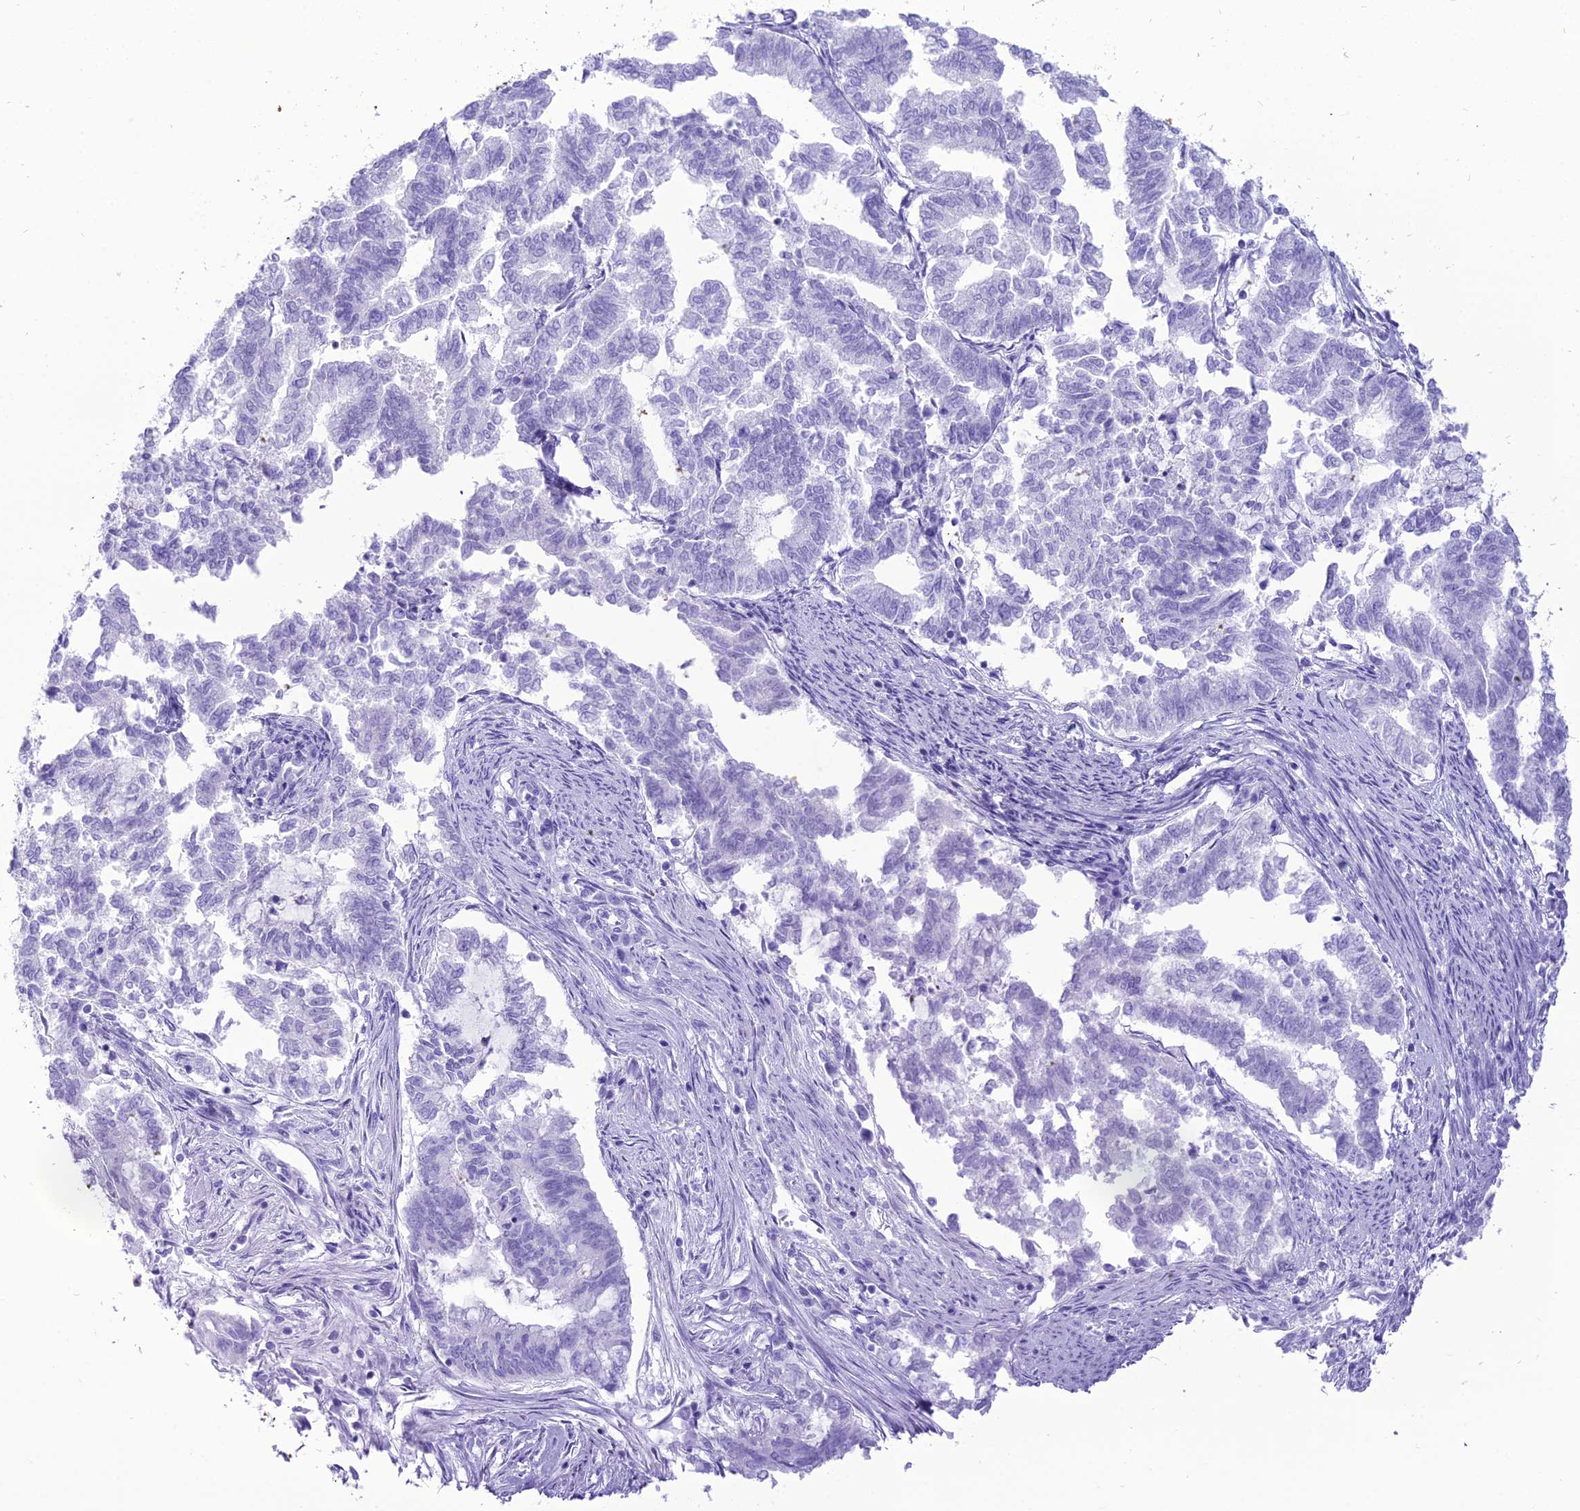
{"staining": {"intensity": "negative", "quantity": "none", "location": "none"}, "tissue": "endometrial cancer", "cell_type": "Tumor cells", "image_type": "cancer", "snomed": [{"axis": "morphology", "description": "Adenocarcinoma, NOS"}, {"axis": "topography", "description": "Endometrium"}], "caption": "Immunohistochemistry micrograph of neoplastic tissue: human adenocarcinoma (endometrial) stained with DAB (3,3'-diaminobenzidine) shows no significant protein staining in tumor cells. Brightfield microscopy of immunohistochemistry stained with DAB (3,3'-diaminobenzidine) (brown) and hematoxylin (blue), captured at high magnification.", "gene": "PNMA5", "patient": {"sex": "female", "age": 79}}